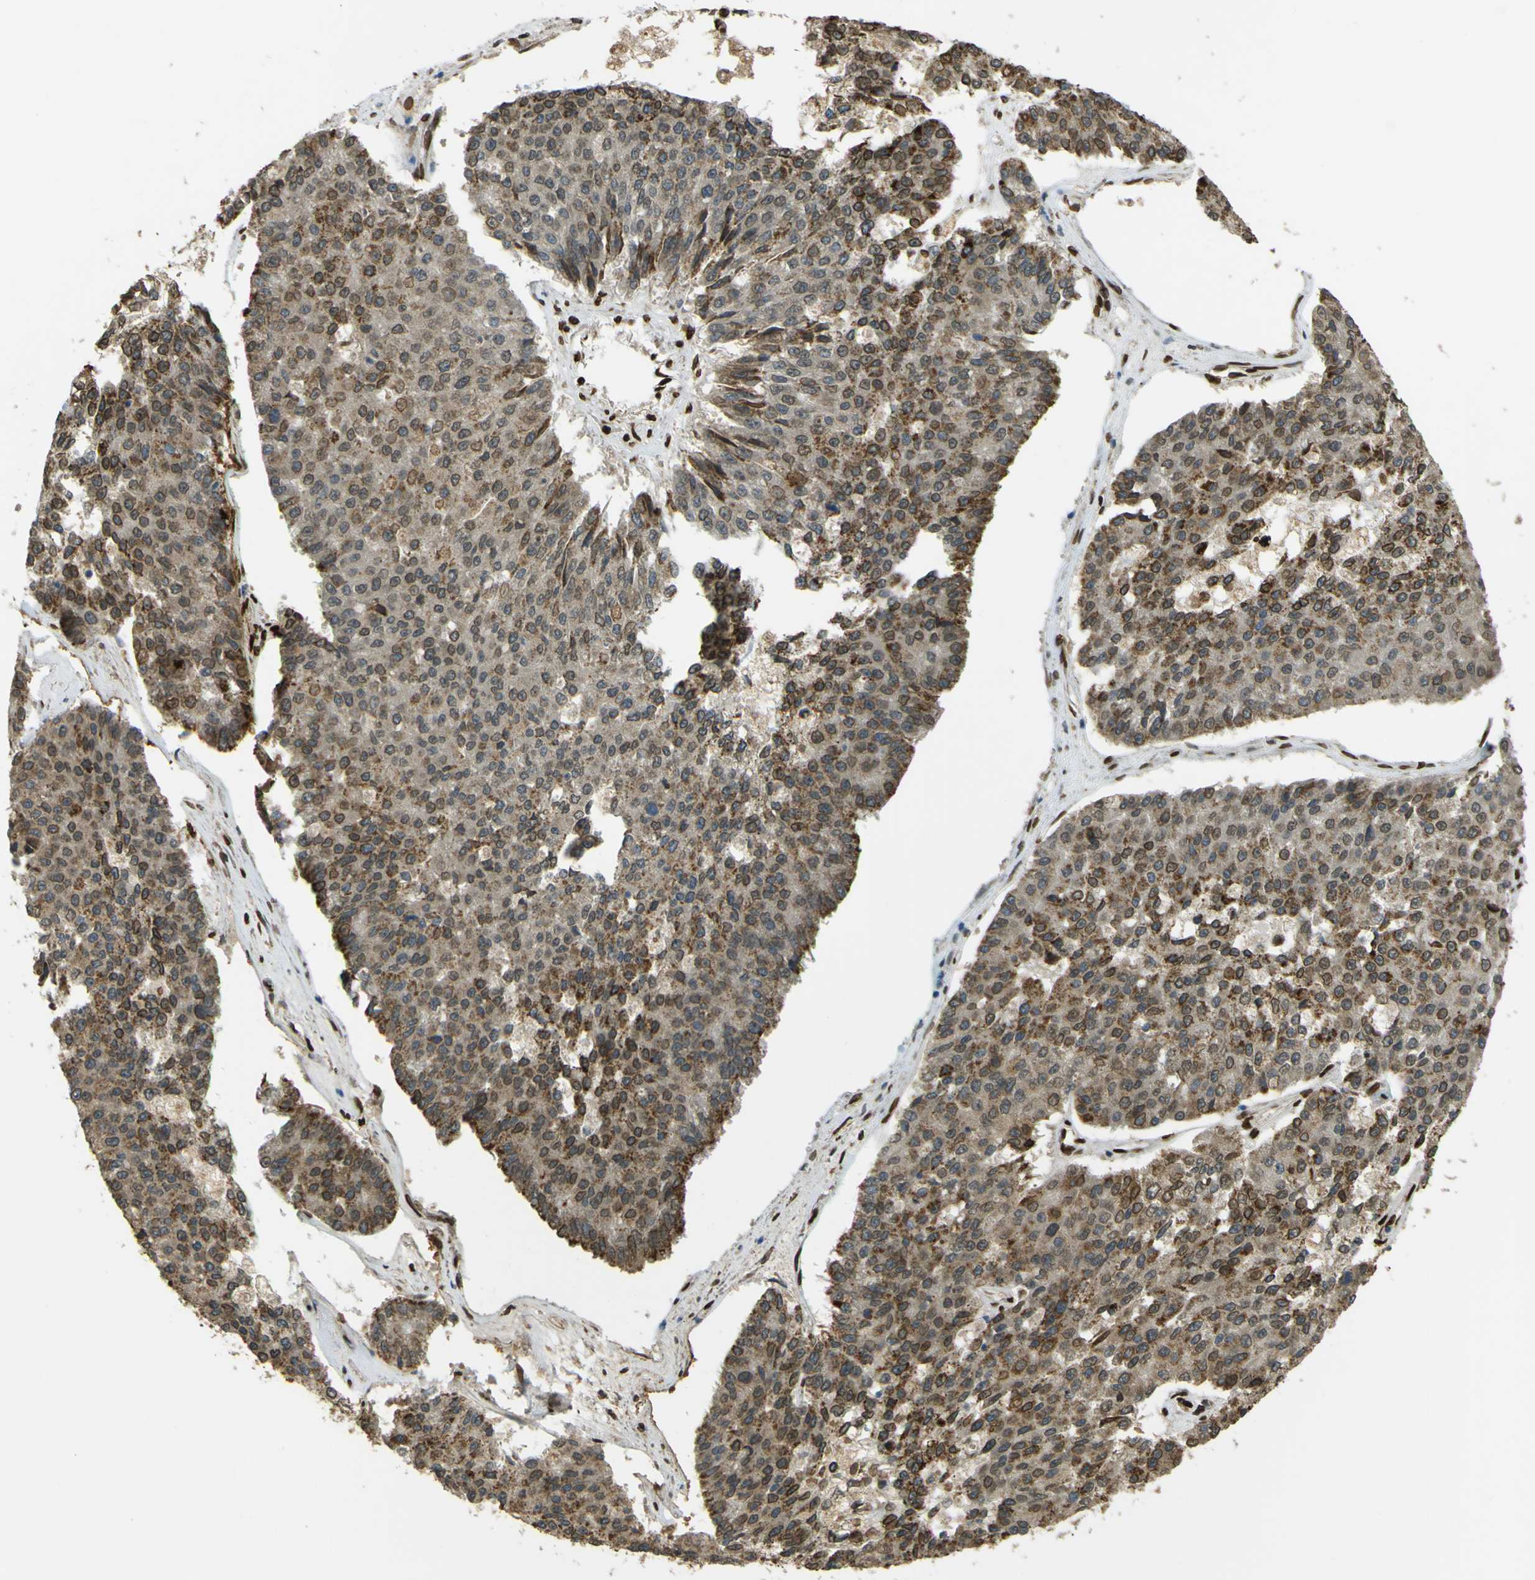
{"staining": {"intensity": "moderate", "quantity": "<25%", "location": "cytoplasmic/membranous,nuclear"}, "tissue": "pancreatic cancer", "cell_type": "Tumor cells", "image_type": "cancer", "snomed": [{"axis": "morphology", "description": "Adenocarcinoma, NOS"}, {"axis": "topography", "description": "Pancreas"}], "caption": "Immunohistochemical staining of pancreatic cancer (adenocarcinoma) demonstrates low levels of moderate cytoplasmic/membranous and nuclear protein positivity in approximately <25% of tumor cells.", "gene": "GALNT1", "patient": {"sex": "male", "age": 50}}